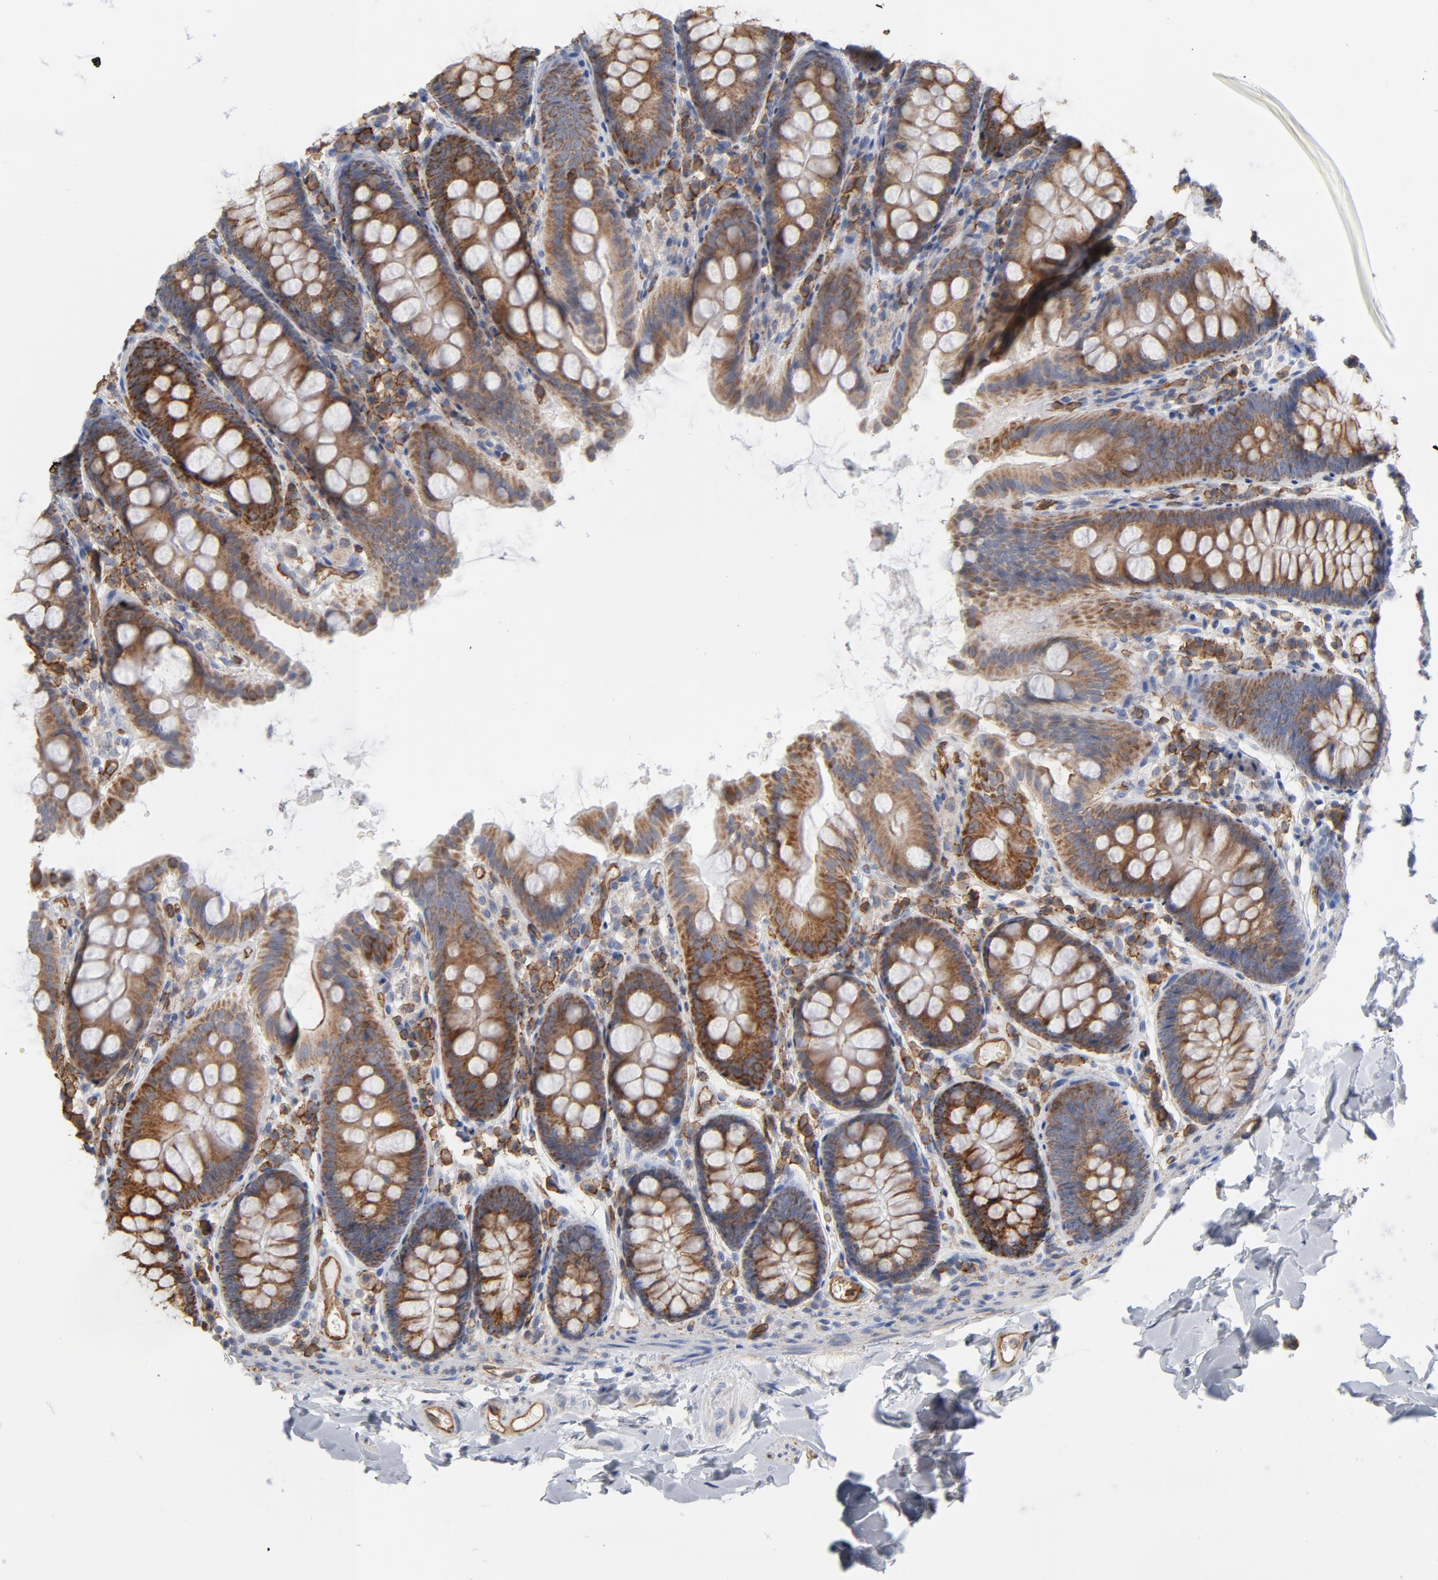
{"staining": {"intensity": "moderate", "quantity": ">75%", "location": "cytoplasmic/membranous"}, "tissue": "colon", "cell_type": "Endothelial cells", "image_type": "normal", "snomed": [{"axis": "morphology", "description": "Normal tissue, NOS"}, {"axis": "topography", "description": "Colon"}], "caption": "Endothelial cells exhibit medium levels of moderate cytoplasmic/membranous expression in about >75% of cells in benign human colon.", "gene": "OXA1L", "patient": {"sex": "female", "age": 61}}